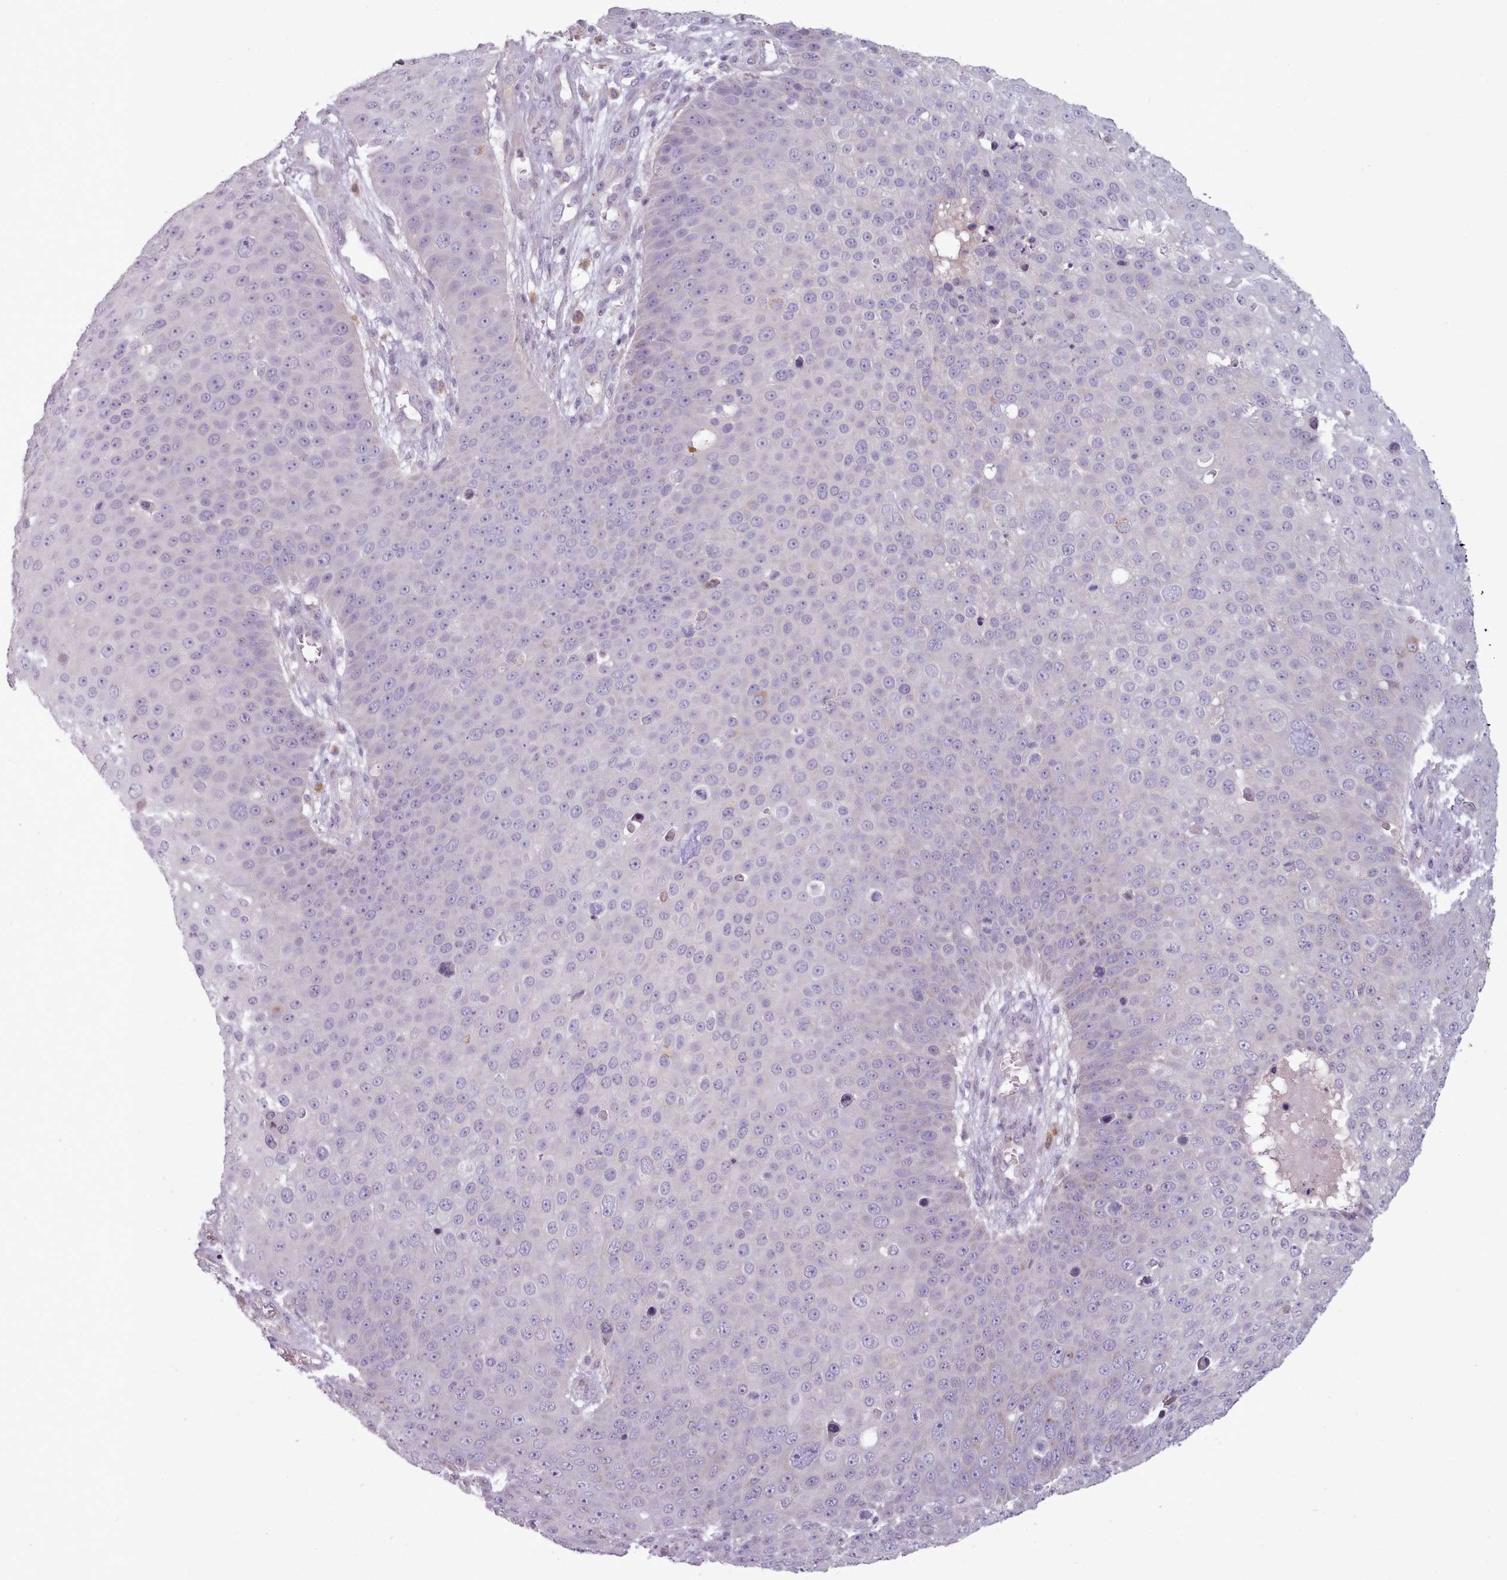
{"staining": {"intensity": "negative", "quantity": "none", "location": "none"}, "tissue": "skin cancer", "cell_type": "Tumor cells", "image_type": "cancer", "snomed": [{"axis": "morphology", "description": "Squamous cell carcinoma, NOS"}, {"axis": "topography", "description": "Skin"}], "caption": "This is an immunohistochemistry image of squamous cell carcinoma (skin). There is no staining in tumor cells.", "gene": "LAPTM5", "patient": {"sex": "male", "age": 71}}